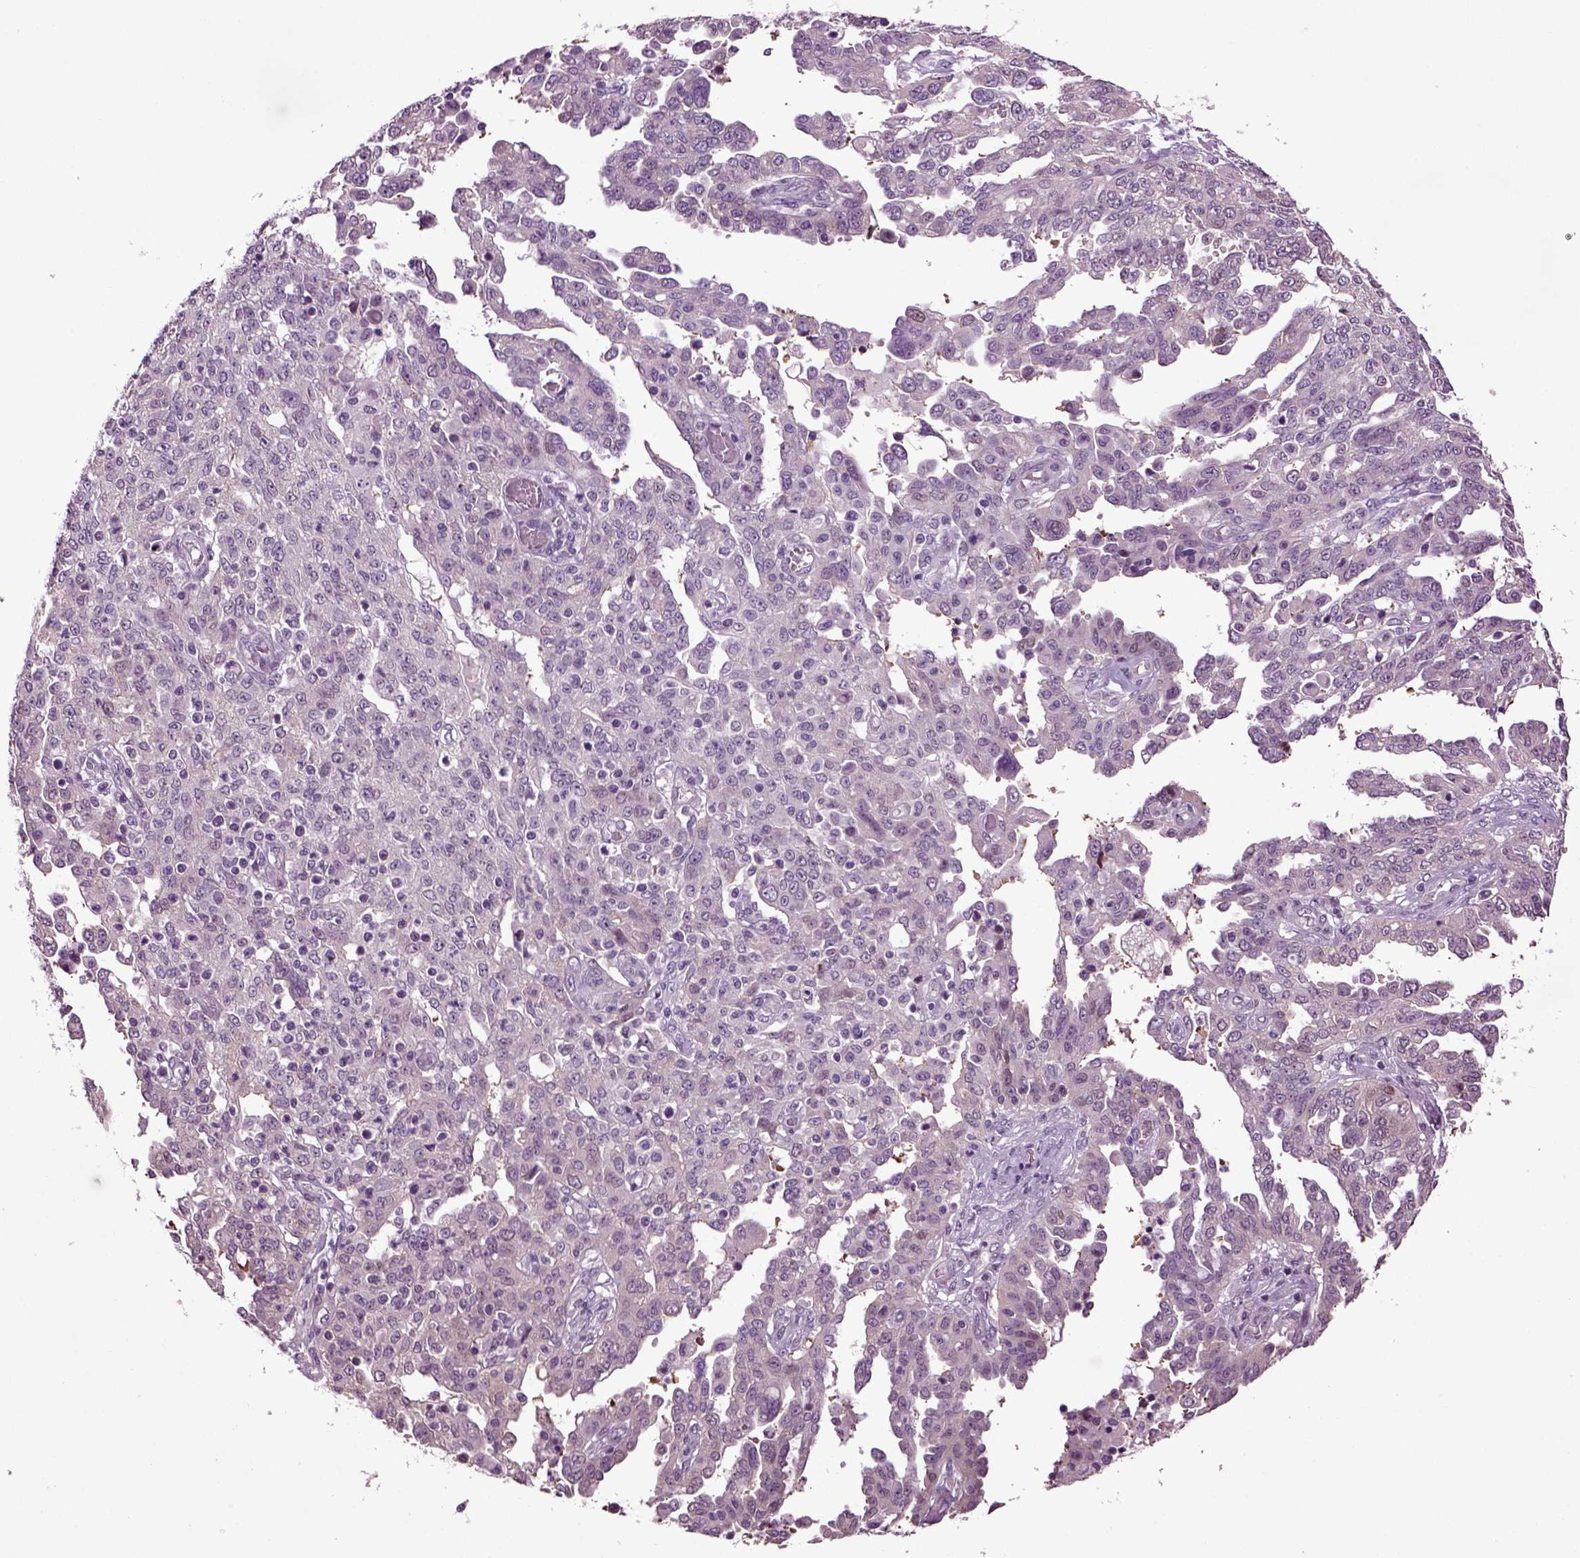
{"staining": {"intensity": "negative", "quantity": "none", "location": "none"}, "tissue": "ovarian cancer", "cell_type": "Tumor cells", "image_type": "cancer", "snomed": [{"axis": "morphology", "description": "Cystadenocarcinoma, serous, NOS"}, {"axis": "topography", "description": "Ovary"}], "caption": "An IHC image of ovarian cancer is shown. There is no staining in tumor cells of ovarian cancer.", "gene": "PLCH2", "patient": {"sex": "female", "age": 67}}